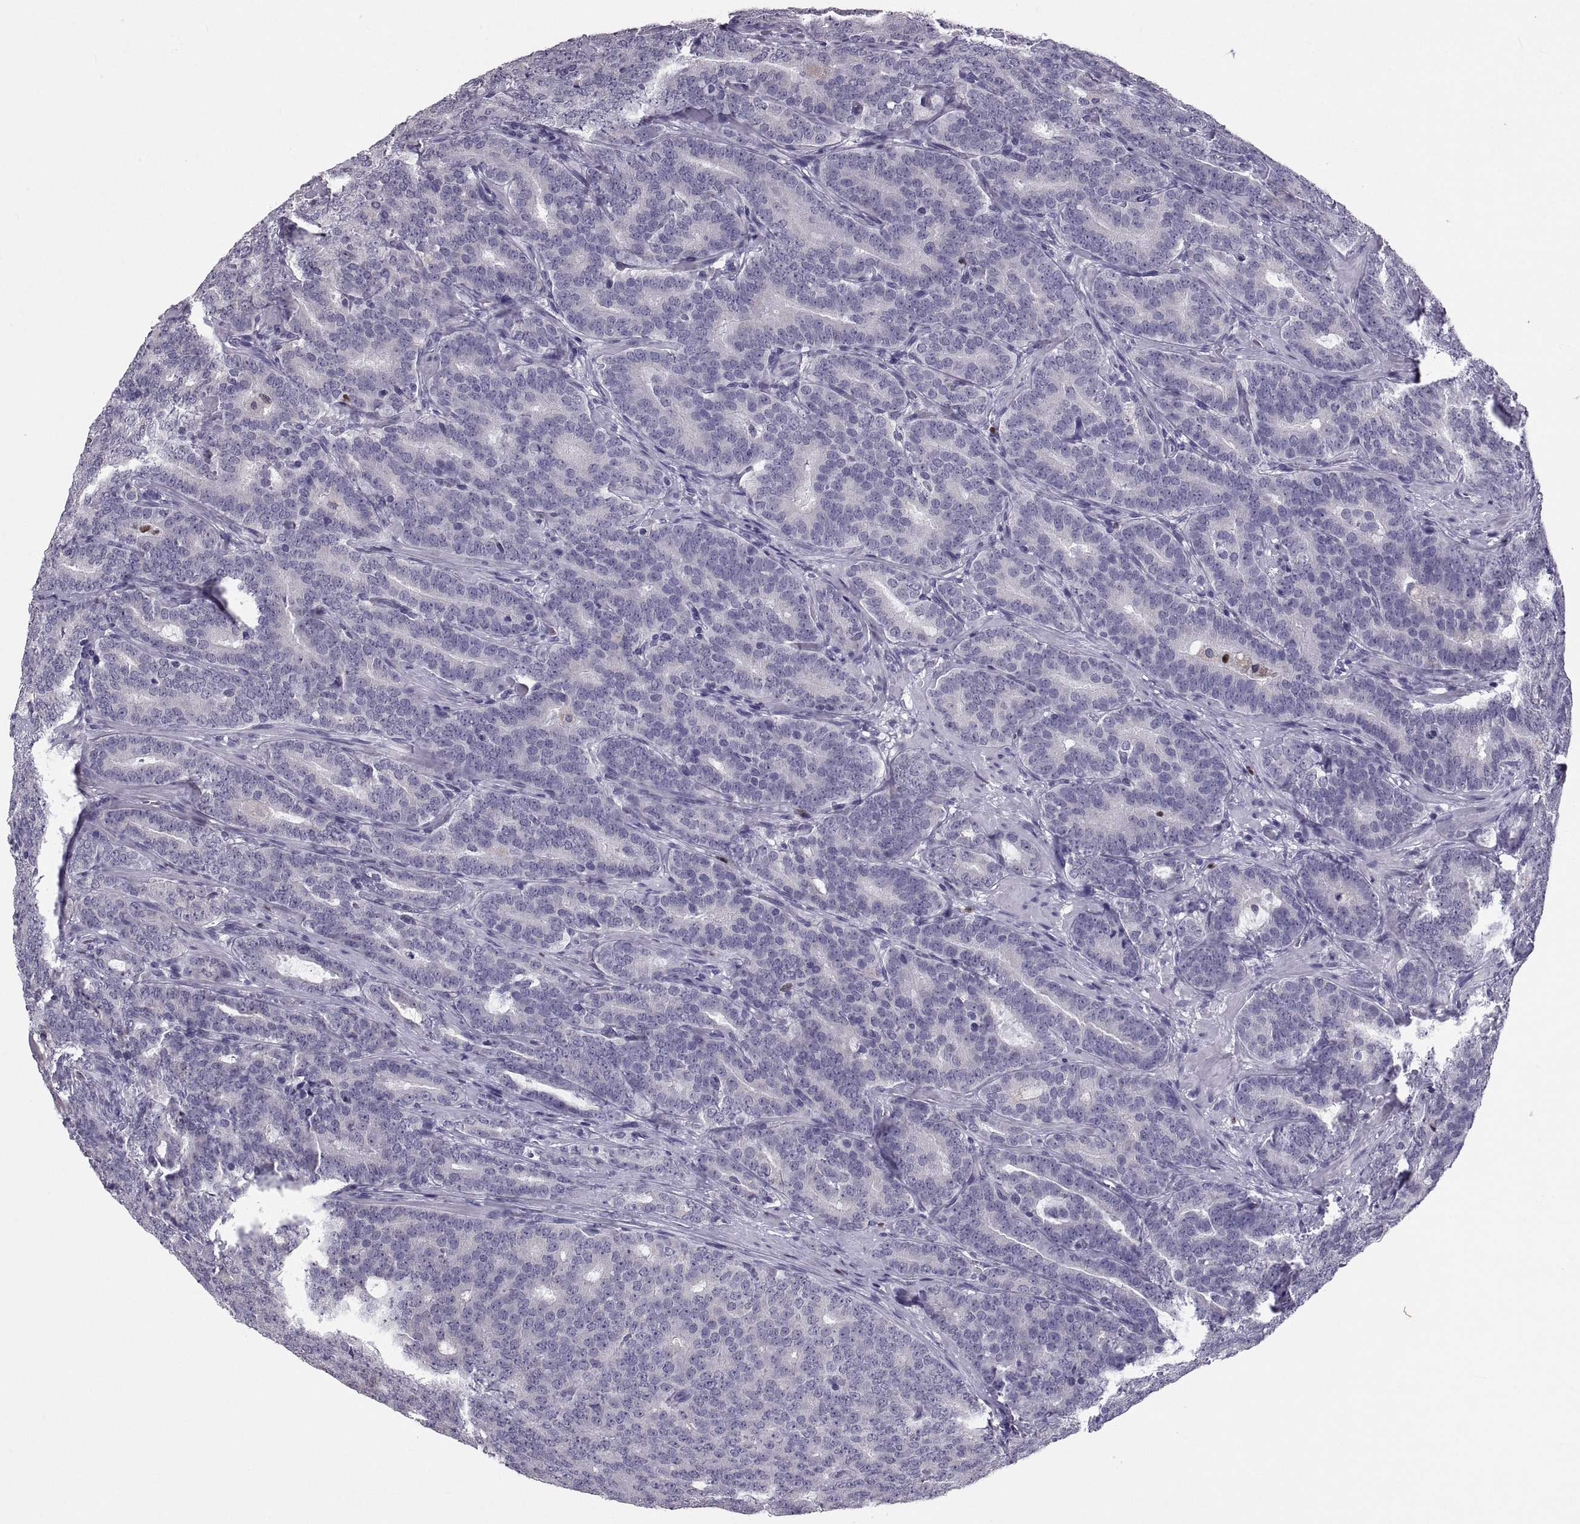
{"staining": {"intensity": "negative", "quantity": "none", "location": "none"}, "tissue": "prostate cancer", "cell_type": "Tumor cells", "image_type": "cancer", "snomed": [{"axis": "morphology", "description": "Adenocarcinoma, NOS"}, {"axis": "topography", "description": "Prostate"}], "caption": "An image of prostate adenocarcinoma stained for a protein exhibits no brown staining in tumor cells.", "gene": "SOX21", "patient": {"sex": "male", "age": 71}}